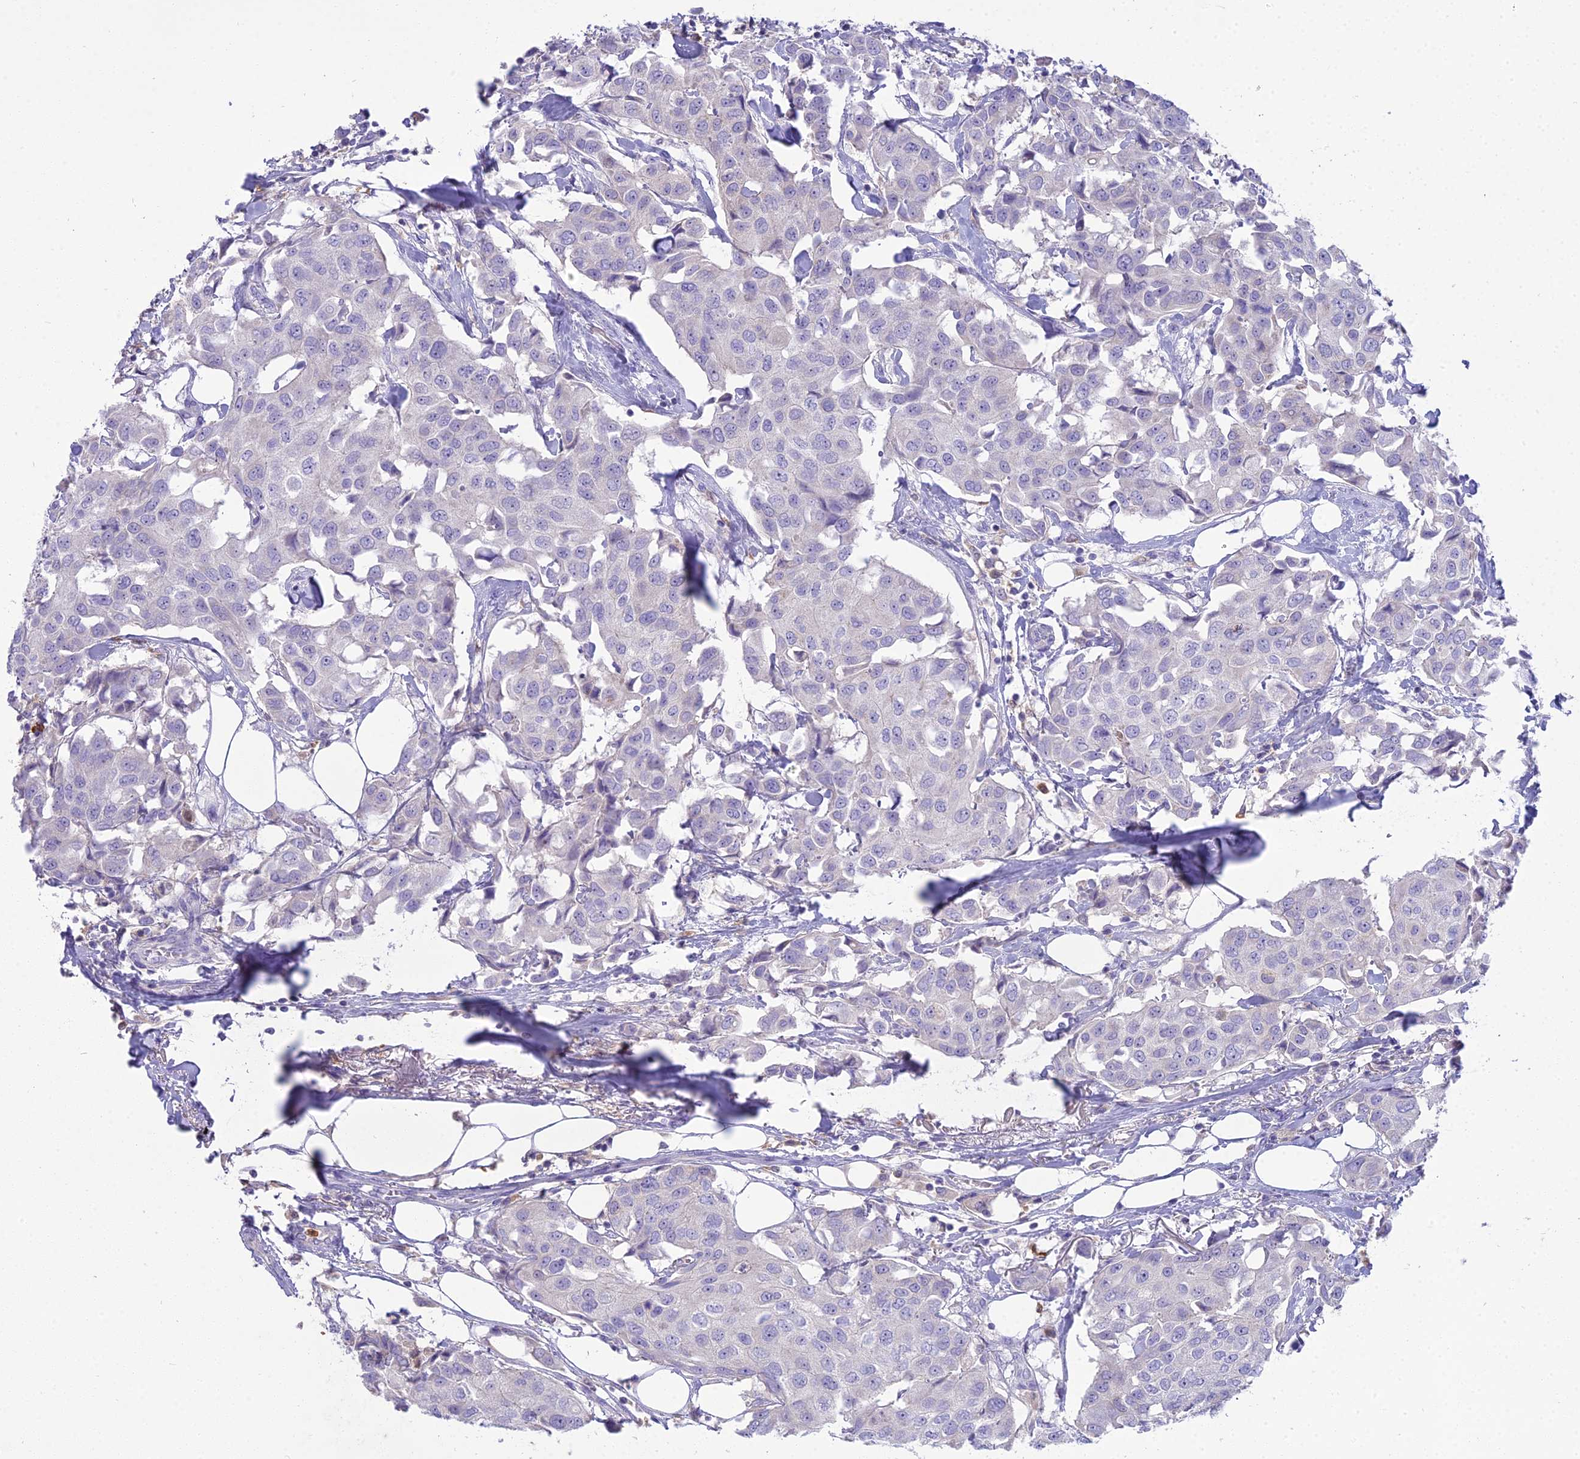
{"staining": {"intensity": "negative", "quantity": "none", "location": "none"}, "tissue": "breast cancer", "cell_type": "Tumor cells", "image_type": "cancer", "snomed": [{"axis": "morphology", "description": "Duct carcinoma"}, {"axis": "topography", "description": "Breast"}], "caption": "Breast infiltrating ductal carcinoma was stained to show a protein in brown. There is no significant expression in tumor cells.", "gene": "BLNK", "patient": {"sex": "female", "age": 80}}